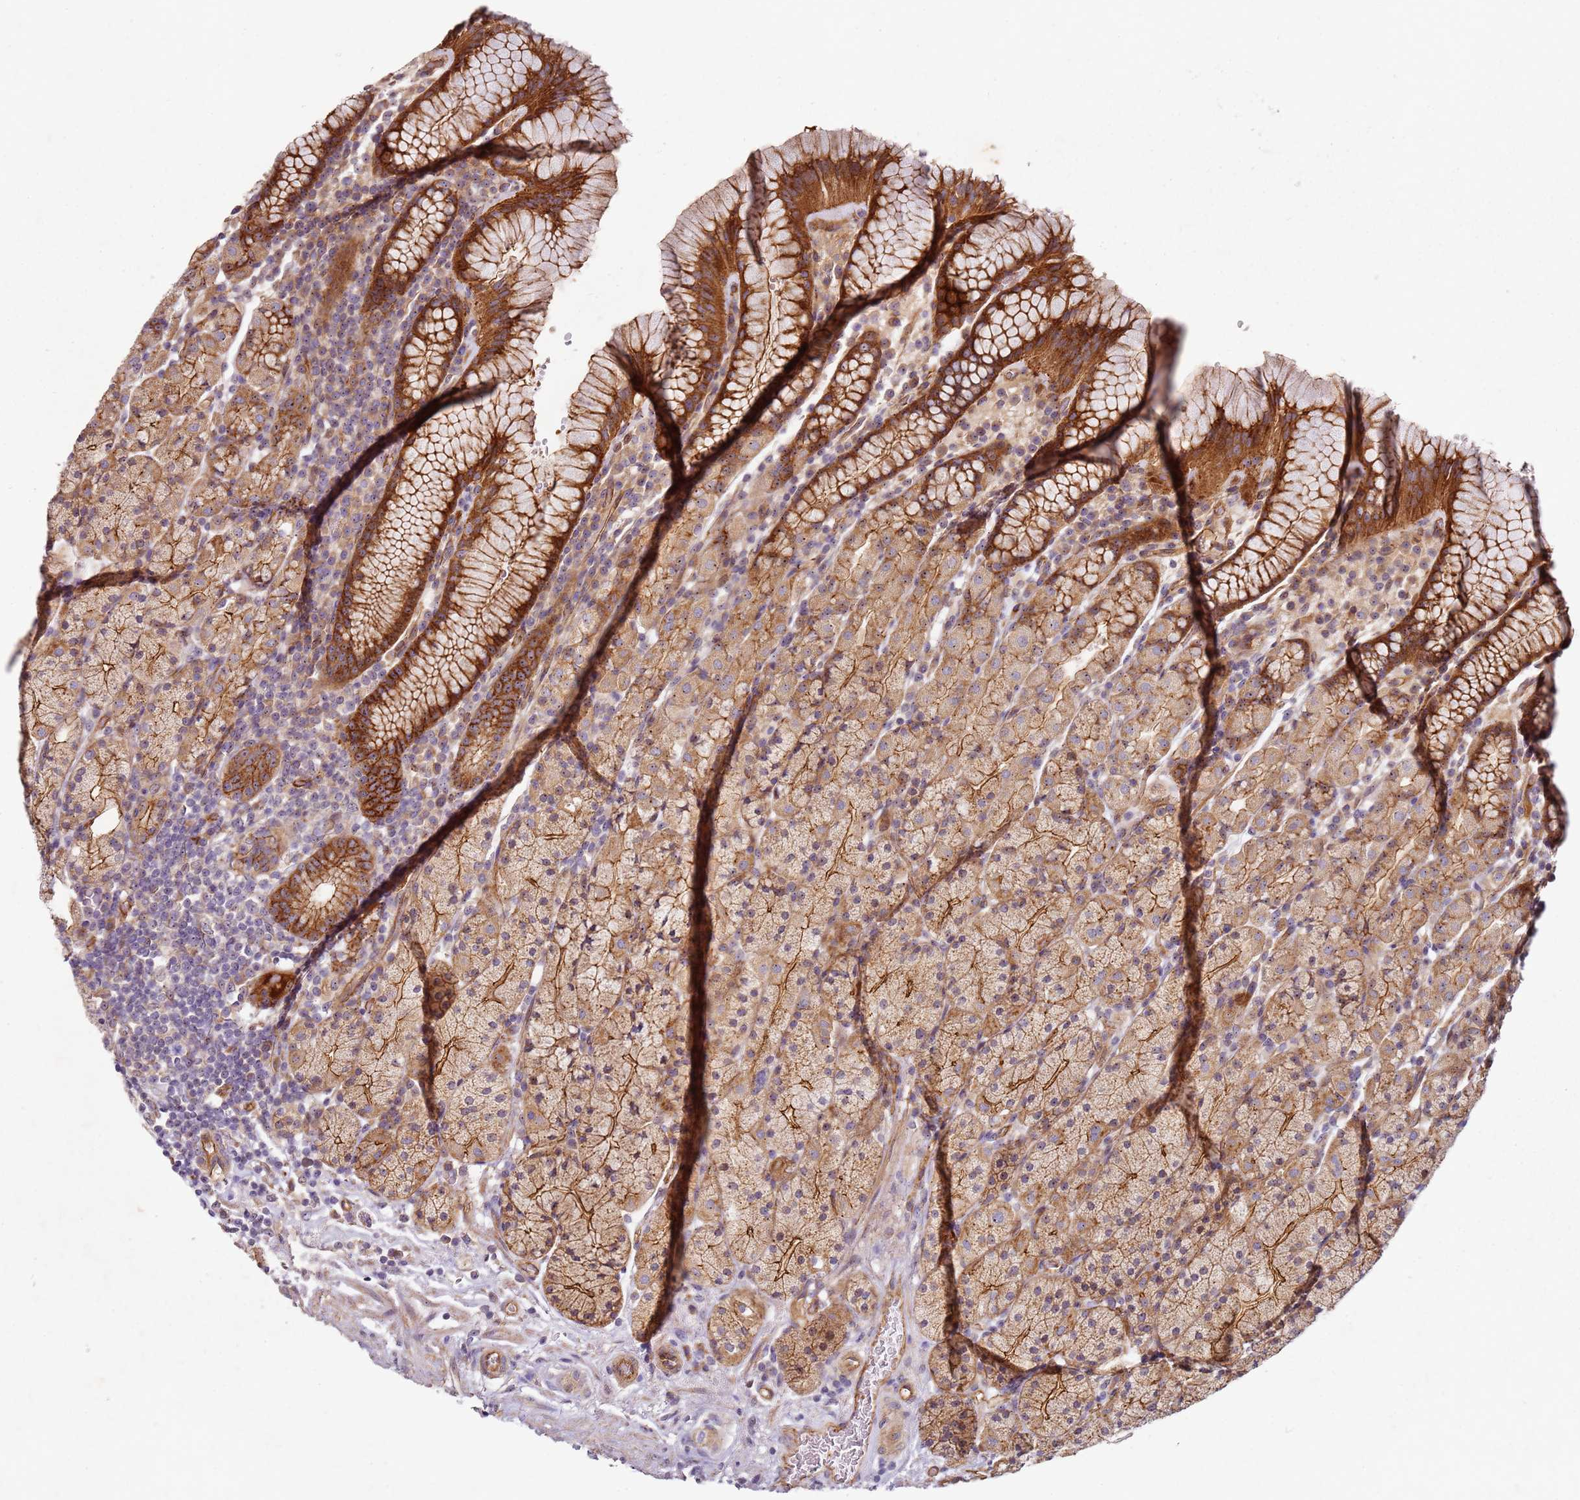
{"staining": {"intensity": "strong", "quantity": "25%-75%", "location": "cytoplasmic/membranous,nuclear"}, "tissue": "stomach", "cell_type": "Glandular cells", "image_type": "normal", "snomed": [{"axis": "morphology", "description": "Normal tissue, NOS"}, {"axis": "topography", "description": "Stomach, upper"}, {"axis": "topography", "description": "Stomach"}], "caption": "IHC staining of benign stomach, which reveals high levels of strong cytoplasmic/membranous,nuclear expression in about 25%-75% of glandular cells indicating strong cytoplasmic/membranous,nuclear protein staining. The staining was performed using DAB (brown) for protein detection and nuclei were counterstained in hematoxylin (blue).", "gene": "C2CD4B", "patient": {"sex": "male", "age": 62}}